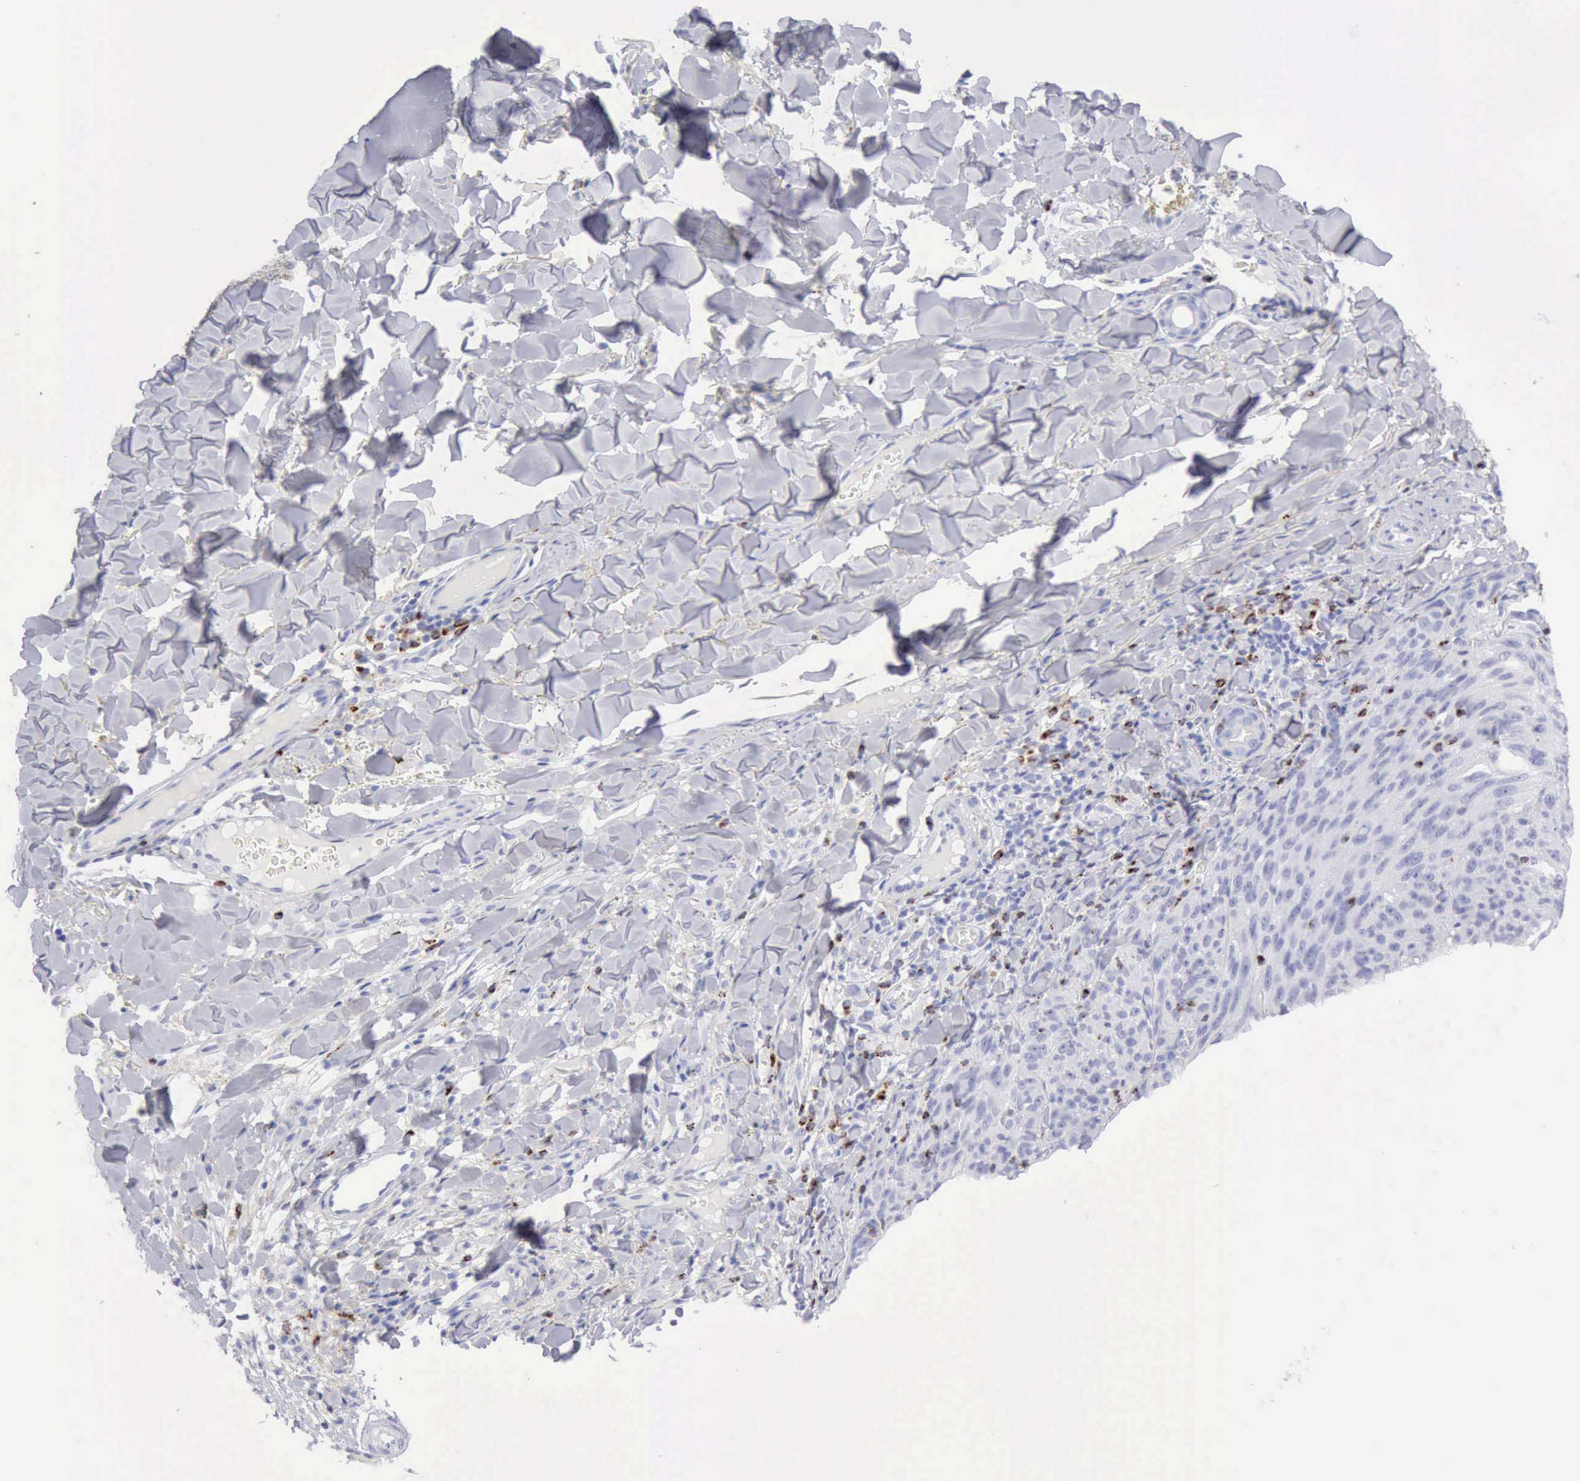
{"staining": {"intensity": "negative", "quantity": "none", "location": "none"}, "tissue": "melanoma", "cell_type": "Tumor cells", "image_type": "cancer", "snomed": [{"axis": "morphology", "description": "Malignant melanoma, NOS"}, {"axis": "topography", "description": "Skin"}], "caption": "This is an immunohistochemistry (IHC) image of human melanoma. There is no staining in tumor cells.", "gene": "GZMB", "patient": {"sex": "male", "age": 76}}